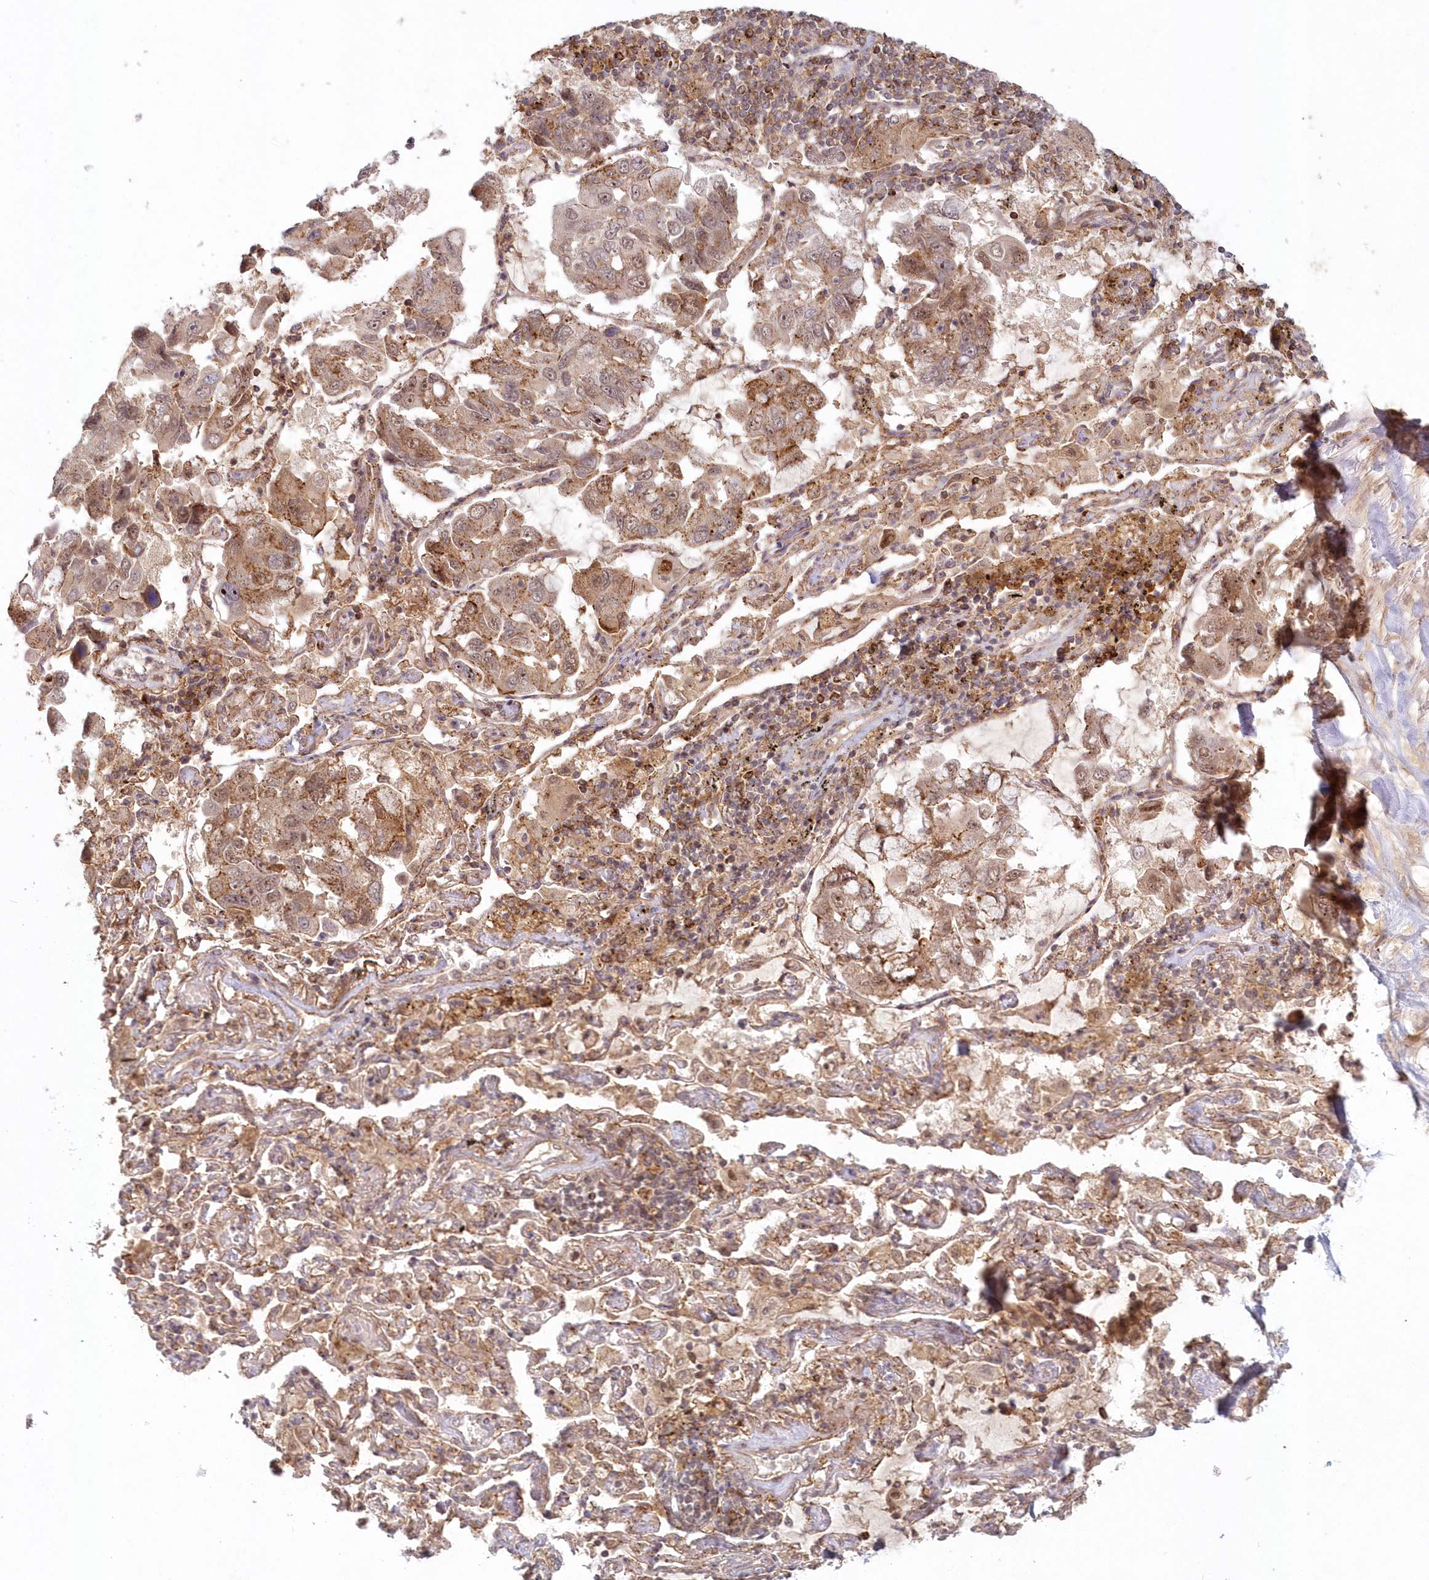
{"staining": {"intensity": "moderate", "quantity": "25%-75%", "location": "cytoplasmic/membranous,nuclear"}, "tissue": "lung cancer", "cell_type": "Tumor cells", "image_type": "cancer", "snomed": [{"axis": "morphology", "description": "Adenocarcinoma, NOS"}, {"axis": "topography", "description": "Lung"}], "caption": "Adenocarcinoma (lung) stained with DAB (3,3'-diaminobenzidine) IHC demonstrates medium levels of moderate cytoplasmic/membranous and nuclear expression in about 25%-75% of tumor cells.", "gene": "TOGARAM2", "patient": {"sex": "male", "age": 64}}